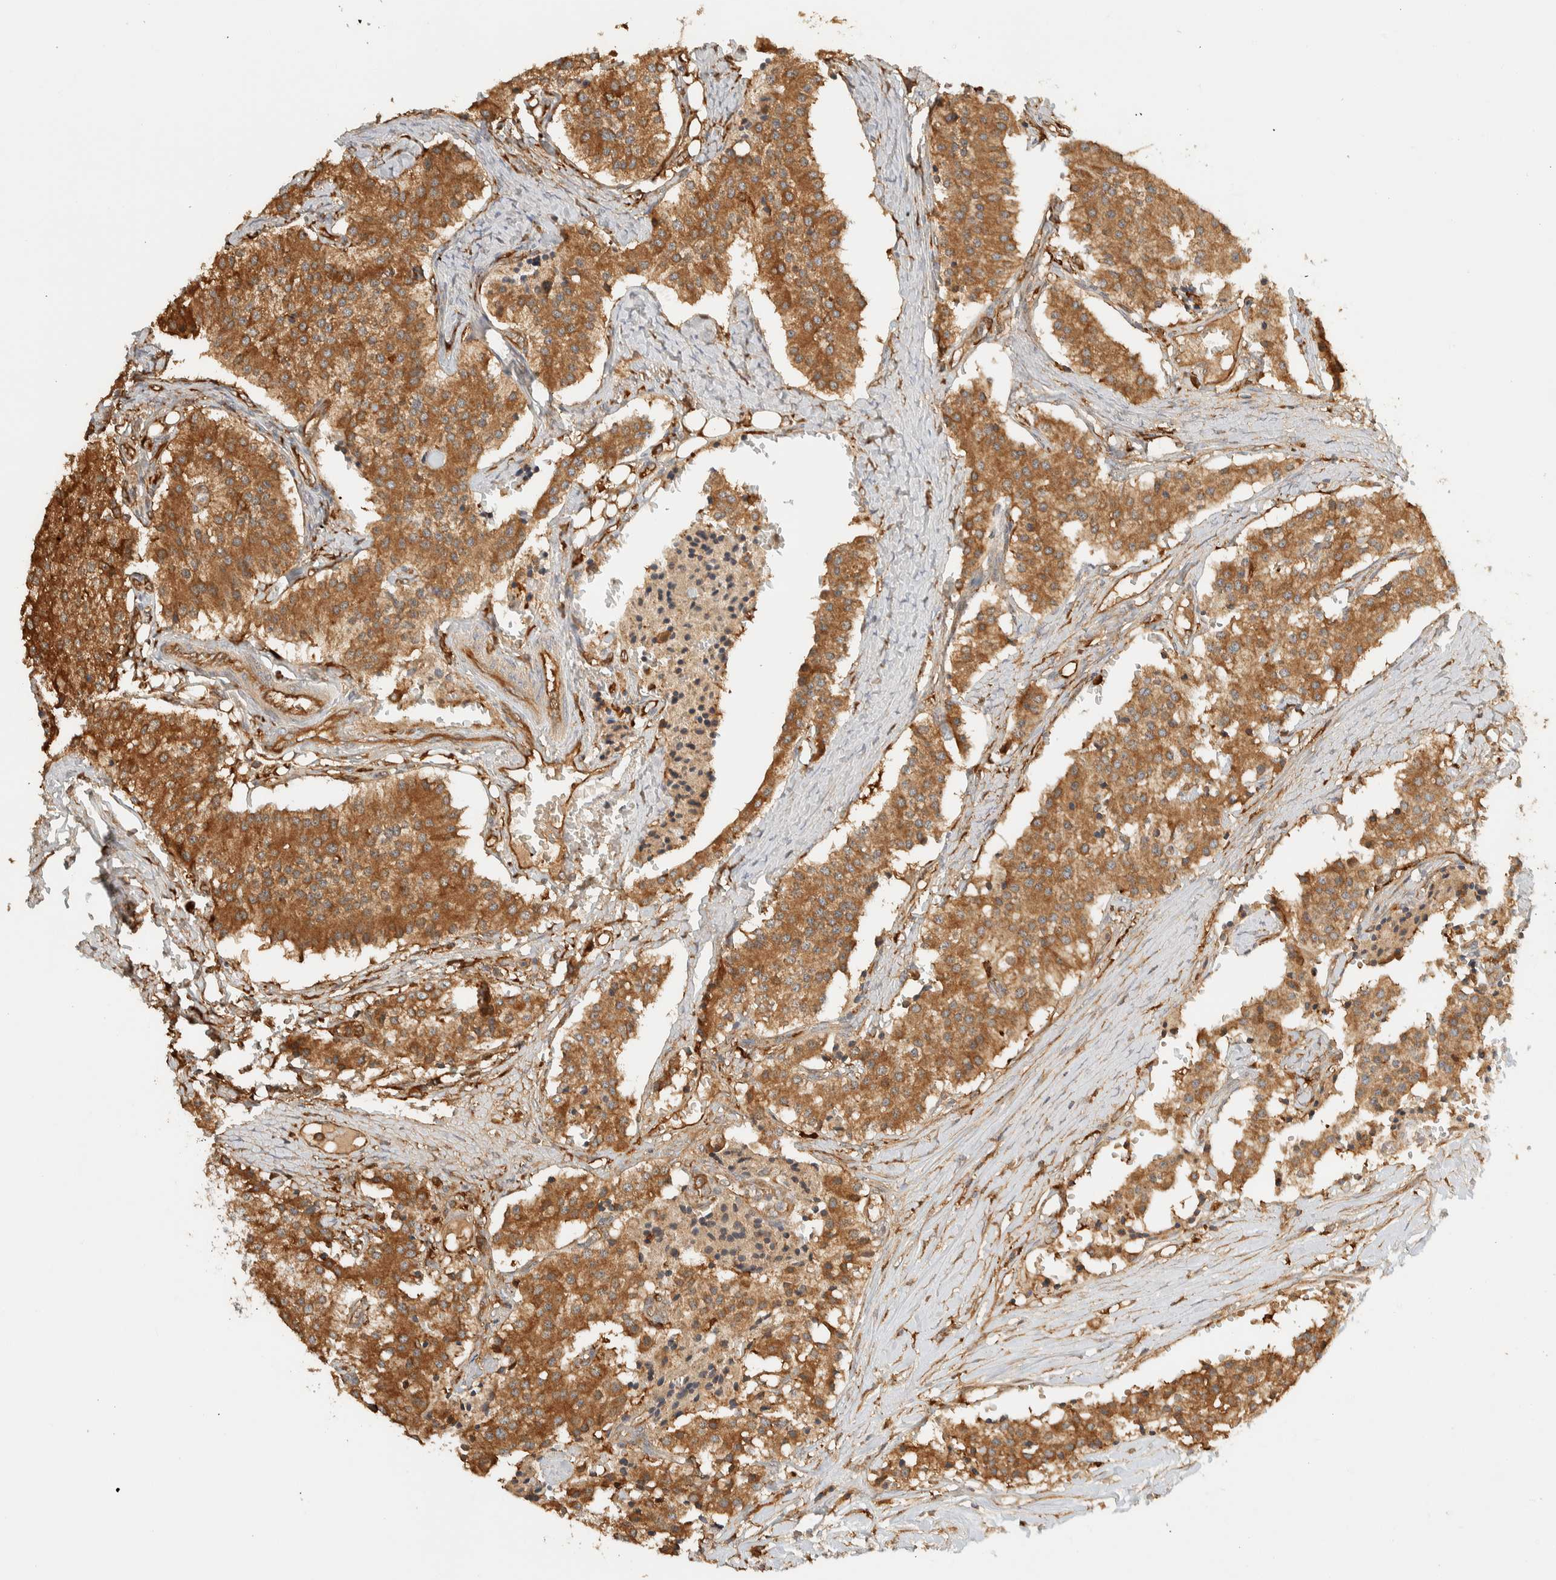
{"staining": {"intensity": "strong", "quantity": ">75%", "location": "cytoplasmic/membranous"}, "tissue": "carcinoid", "cell_type": "Tumor cells", "image_type": "cancer", "snomed": [{"axis": "morphology", "description": "Carcinoid, malignant, NOS"}, {"axis": "topography", "description": "Colon"}], "caption": "Immunohistochemistry staining of carcinoid, which demonstrates high levels of strong cytoplasmic/membranous expression in approximately >75% of tumor cells indicating strong cytoplasmic/membranous protein positivity. The staining was performed using DAB (brown) for protein detection and nuclei were counterstained in hematoxylin (blue).", "gene": "TMEM192", "patient": {"sex": "female", "age": 52}}